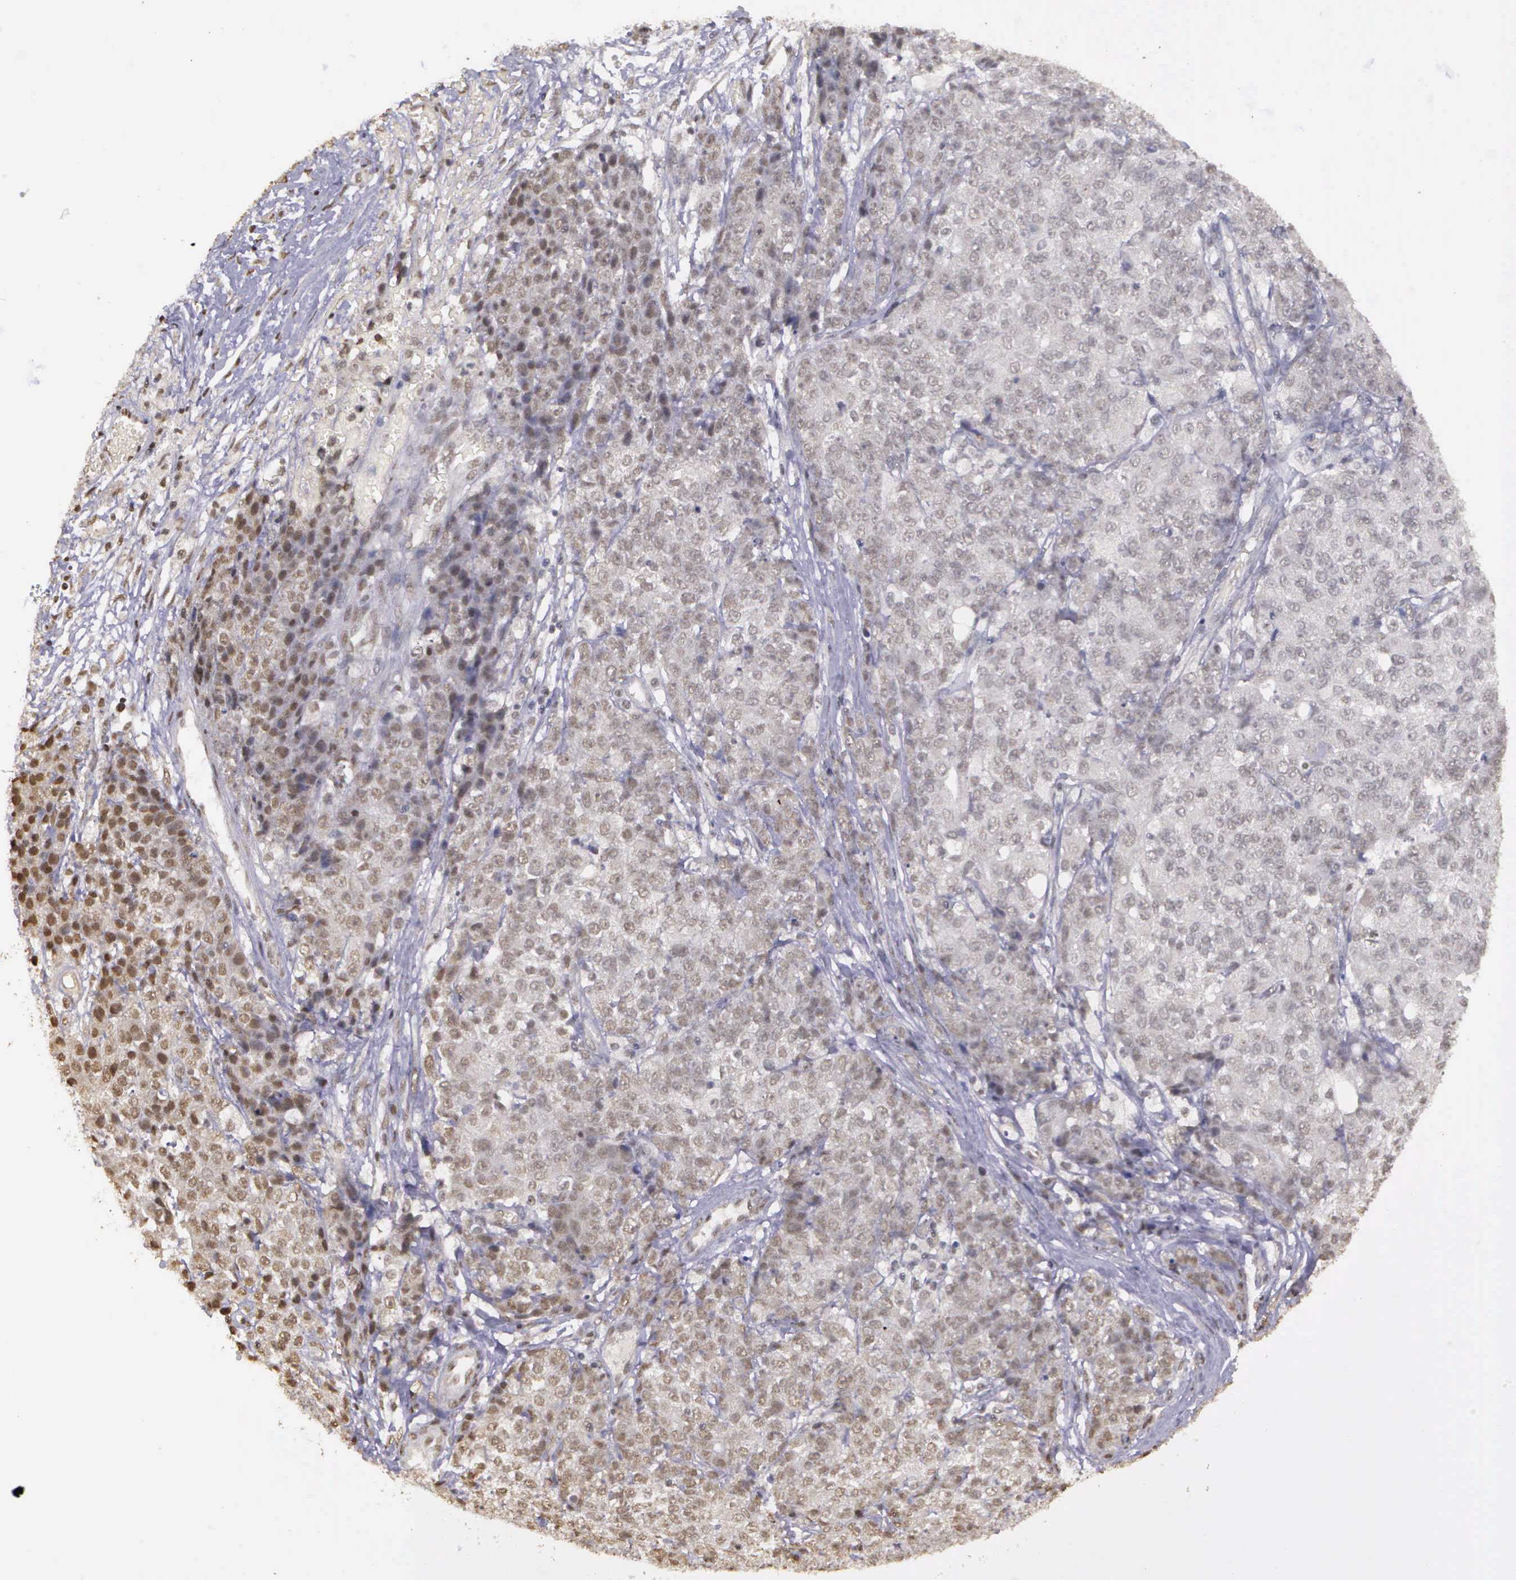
{"staining": {"intensity": "weak", "quantity": ">75%", "location": "nuclear"}, "tissue": "ovarian cancer", "cell_type": "Tumor cells", "image_type": "cancer", "snomed": [{"axis": "morphology", "description": "Carcinoma, endometroid"}, {"axis": "topography", "description": "Ovary"}], "caption": "Ovarian cancer tissue reveals weak nuclear staining in about >75% of tumor cells, visualized by immunohistochemistry.", "gene": "ARMCX5", "patient": {"sex": "female", "age": 42}}